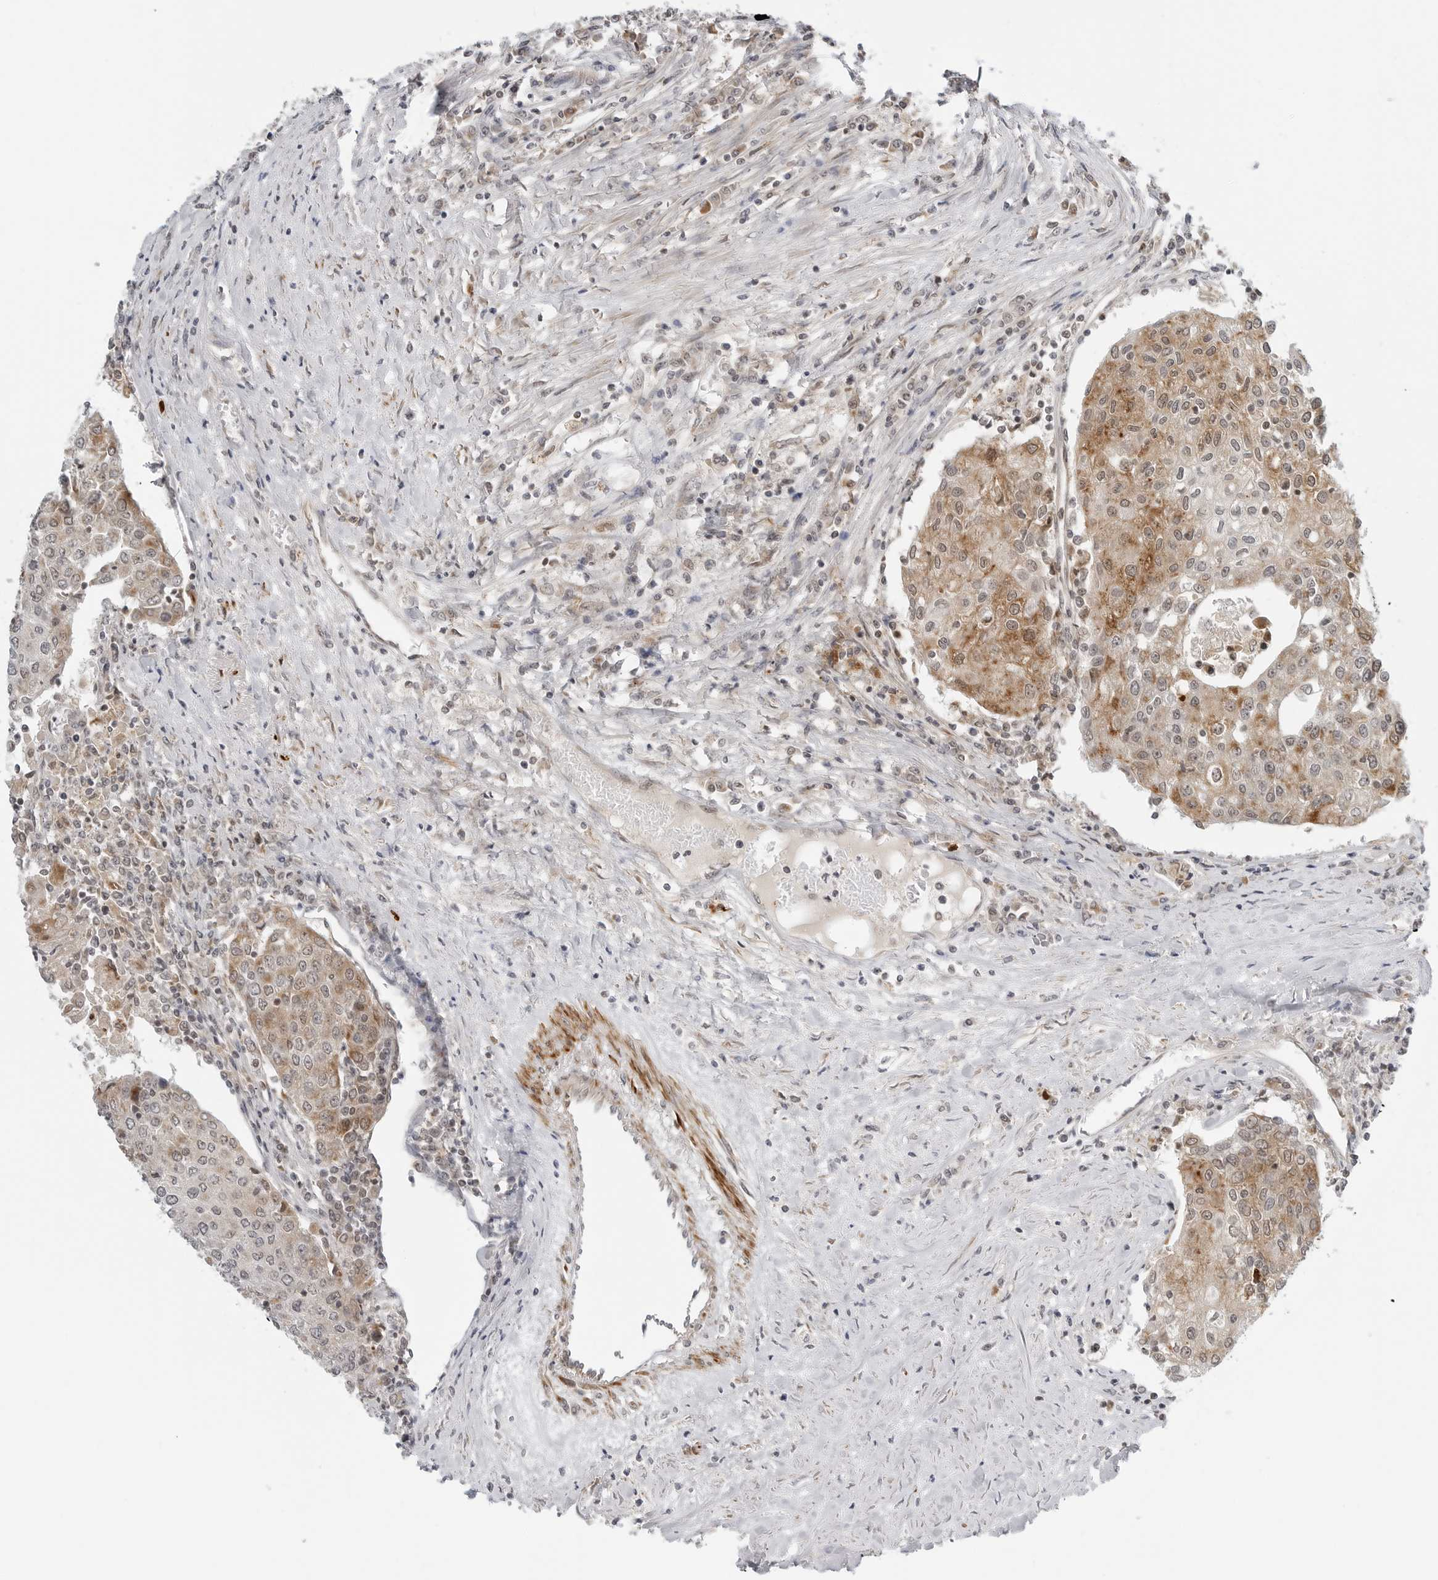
{"staining": {"intensity": "moderate", "quantity": "25%-75%", "location": "cytoplasmic/membranous"}, "tissue": "urothelial cancer", "cell_type": "Tumor cells", "image_type": "cancer", "snomed": [{"axis": "morphology", "description": "Urothelial carcinoma, High grade"}, {"axis": "topography", "description": "Urinary bladder"}], "caption": "The immunohistochemical stain shows moderate cytoplasmic/membranous staining in tumor cells of urothelial carcinoma (high-grade) tissue.", "gene": "PEX2", "patient": {"sex": "female", "age": 85}}